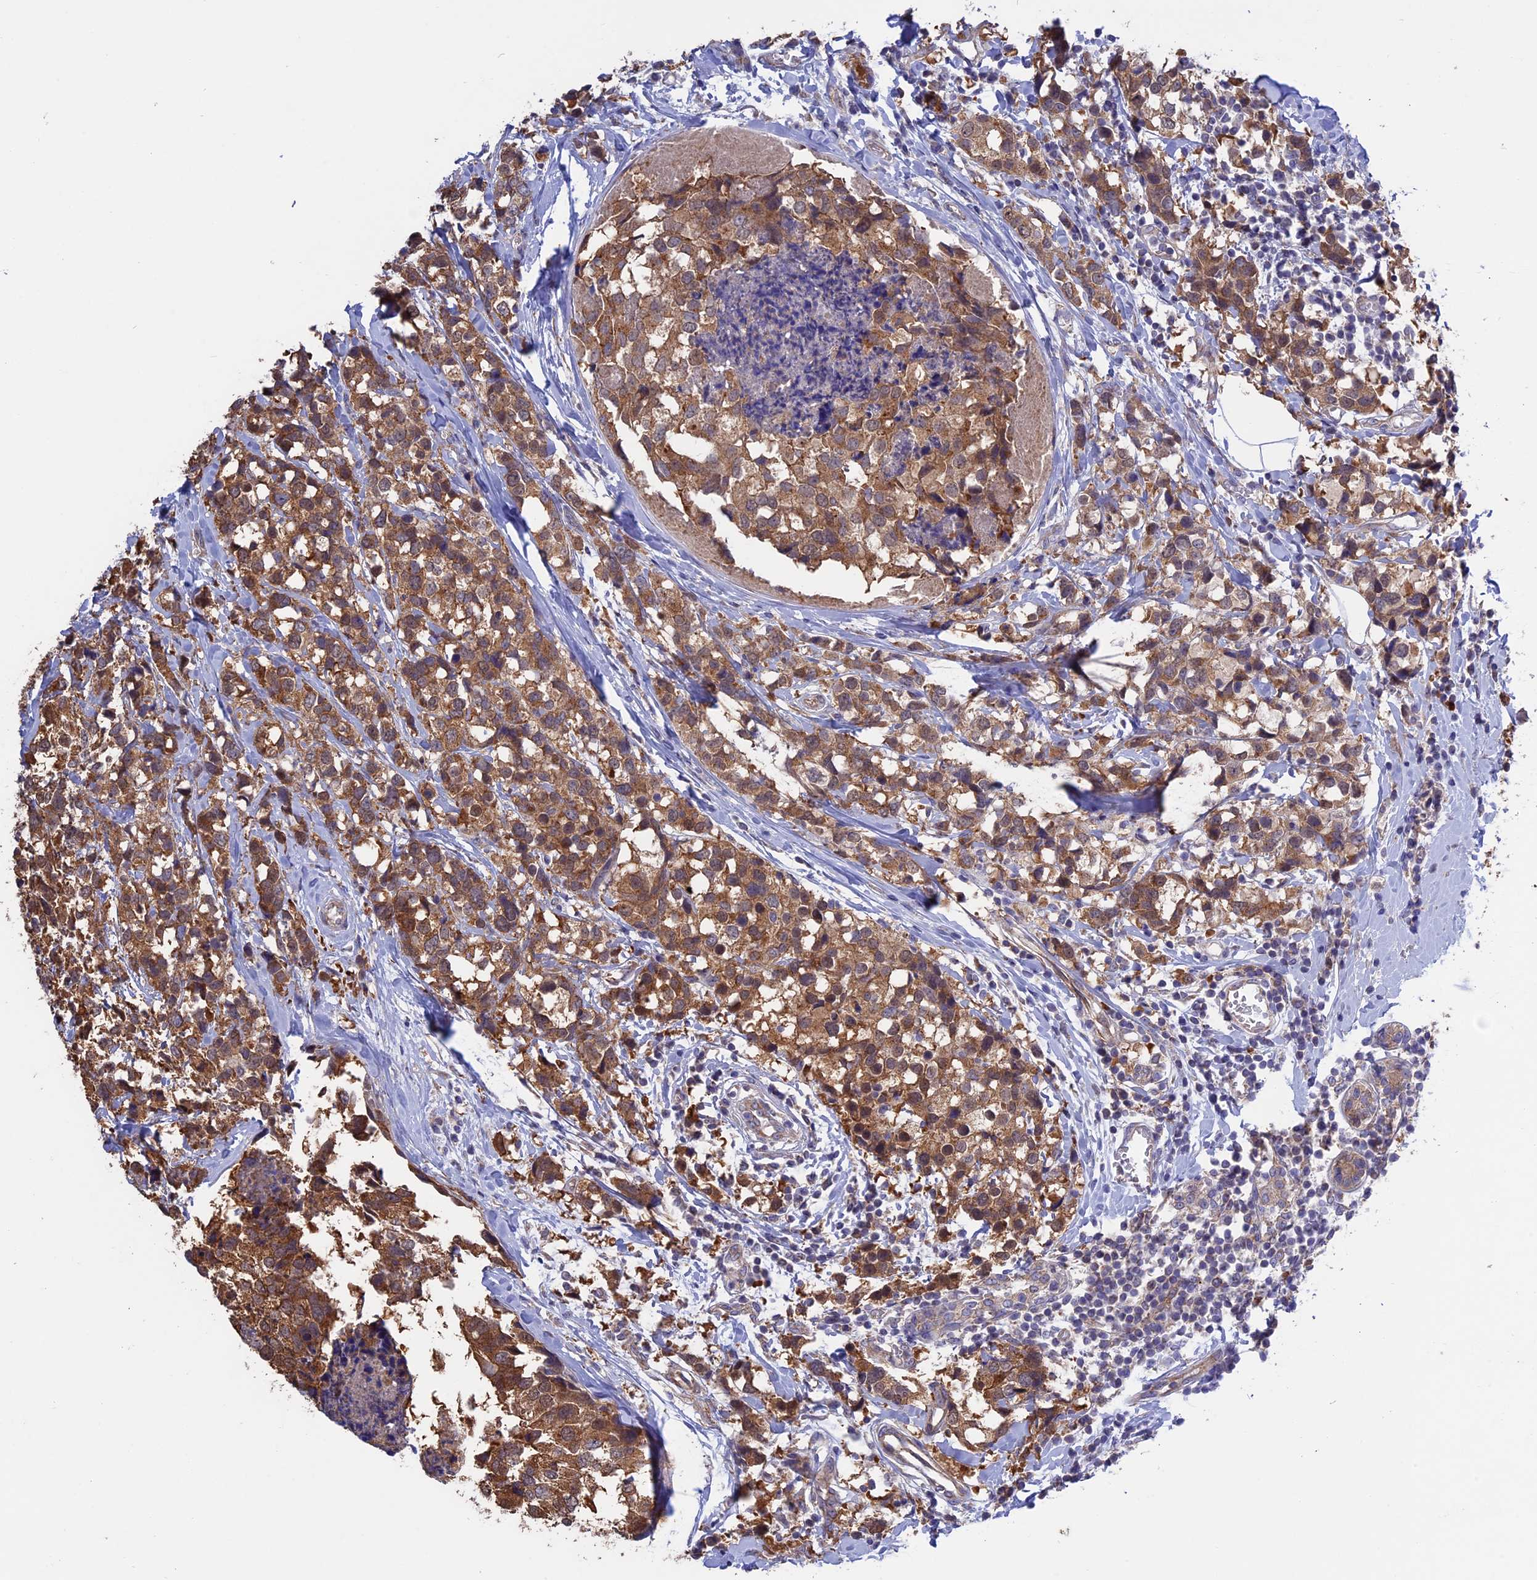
{"staining": {"intensity": "moderate", "quantity": ">75%", "location": "cytoplasmic/membranous"}, "tissue": "breast cancer", "cell_type": "Tumor cells", "image_type": "cancer", "snomed": [{"axis": "morphology", "description": "Lobular carcinoma"}, {"axis": "topography", "description": "Breast"}], "caption": "Tumor cells reveal moderate cytoplasmic/membranous positivity in approximately >75% of cells in breast cancer.", "gene": "ETFDH", "patient": {"sex": "female", "age": 59}}